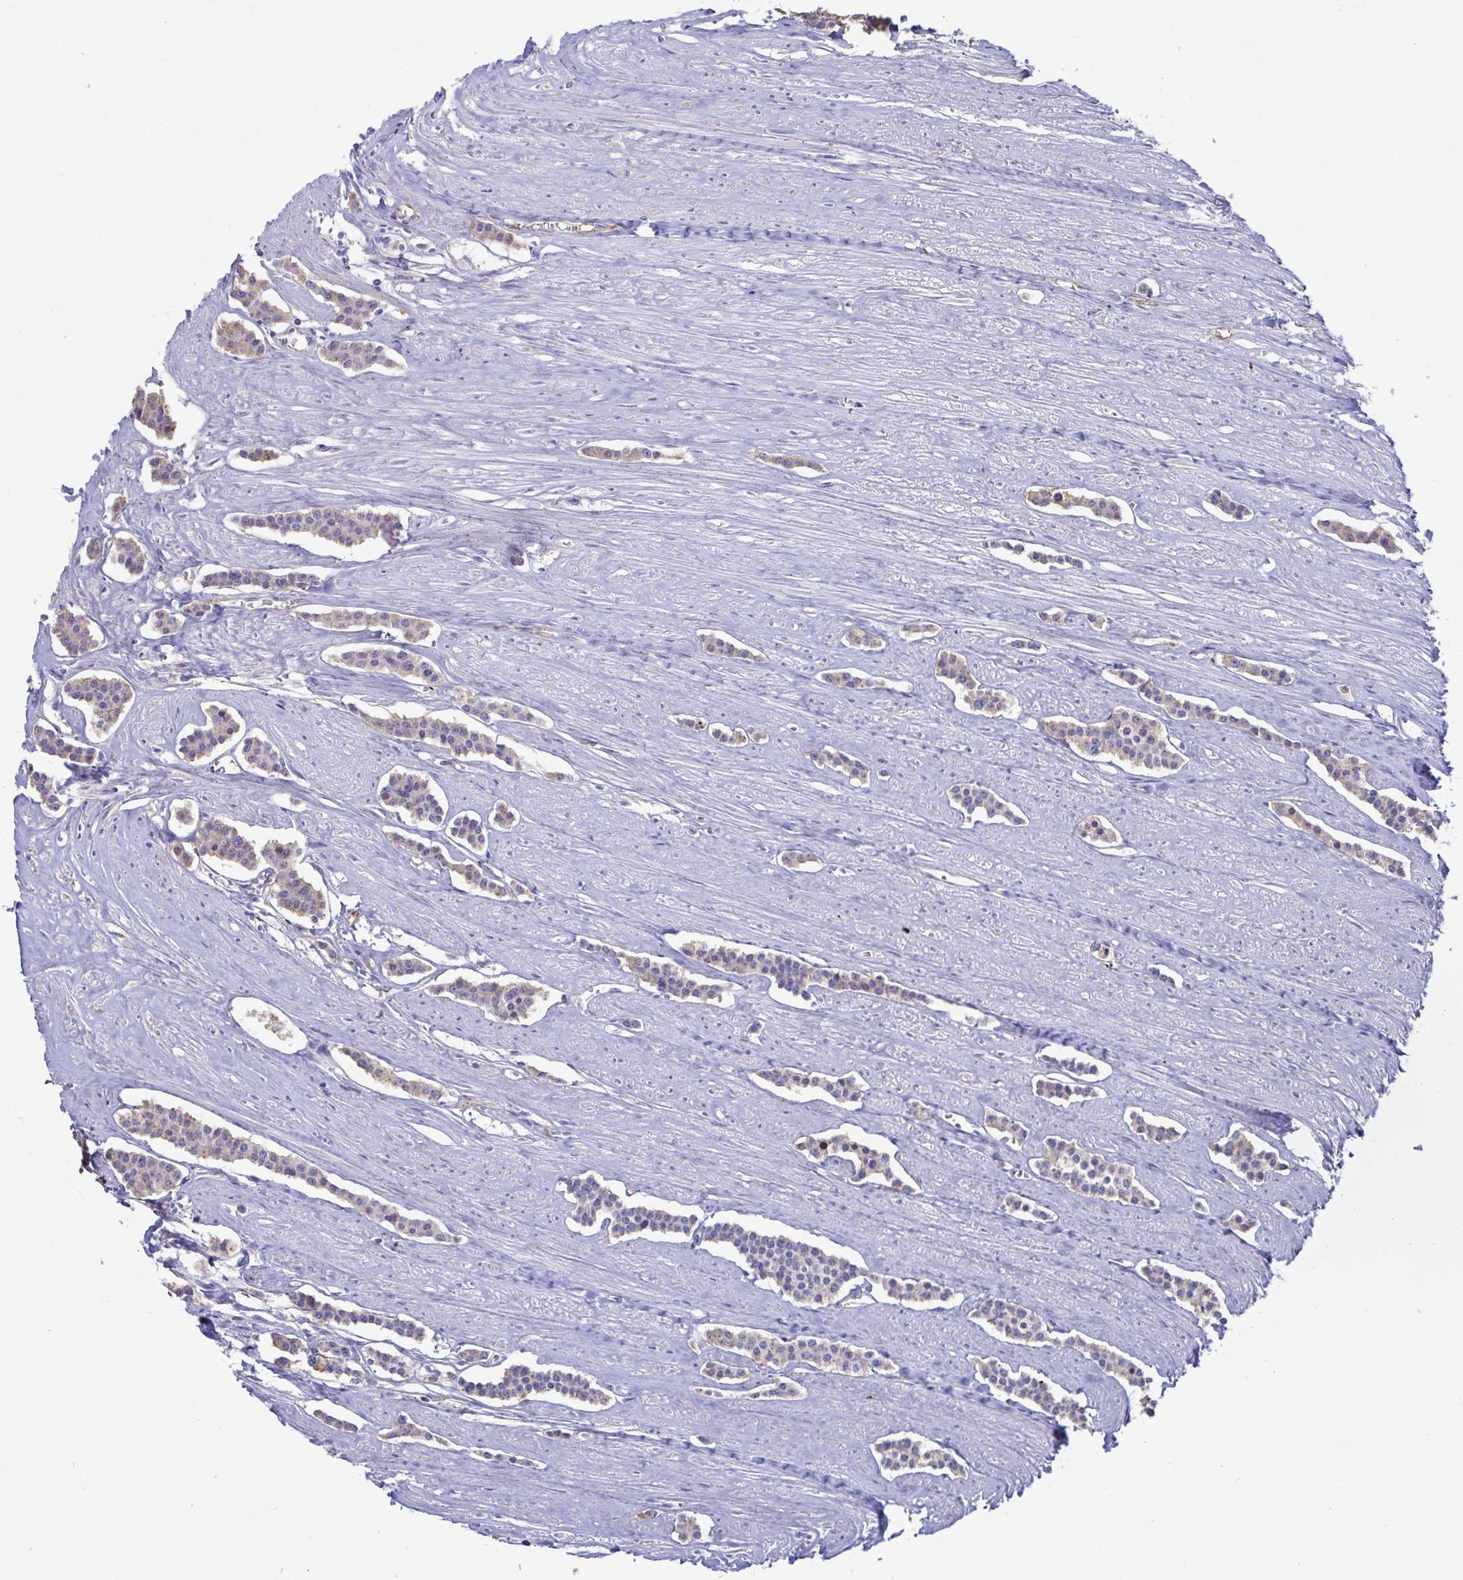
{"staining": {"intensity": "negative", "quantity": "none", "location": "none"}, "tissue": "carcinoid", "cell_type": "Tumor cells", "image_type": "cancer", "snomed": [{"axis": "morphology", "description": "Carcinoid, malignant, NOS"}, {"axis": "topography", "description": "Small intestine"}], "caption": "An immunohistochemistry micrograph of malignant carcinoid is shown. There is no staining in tumor cells of malignant carcinoid.", "gene": "IL37", "patient": {"sex": "male", "age": 60}}